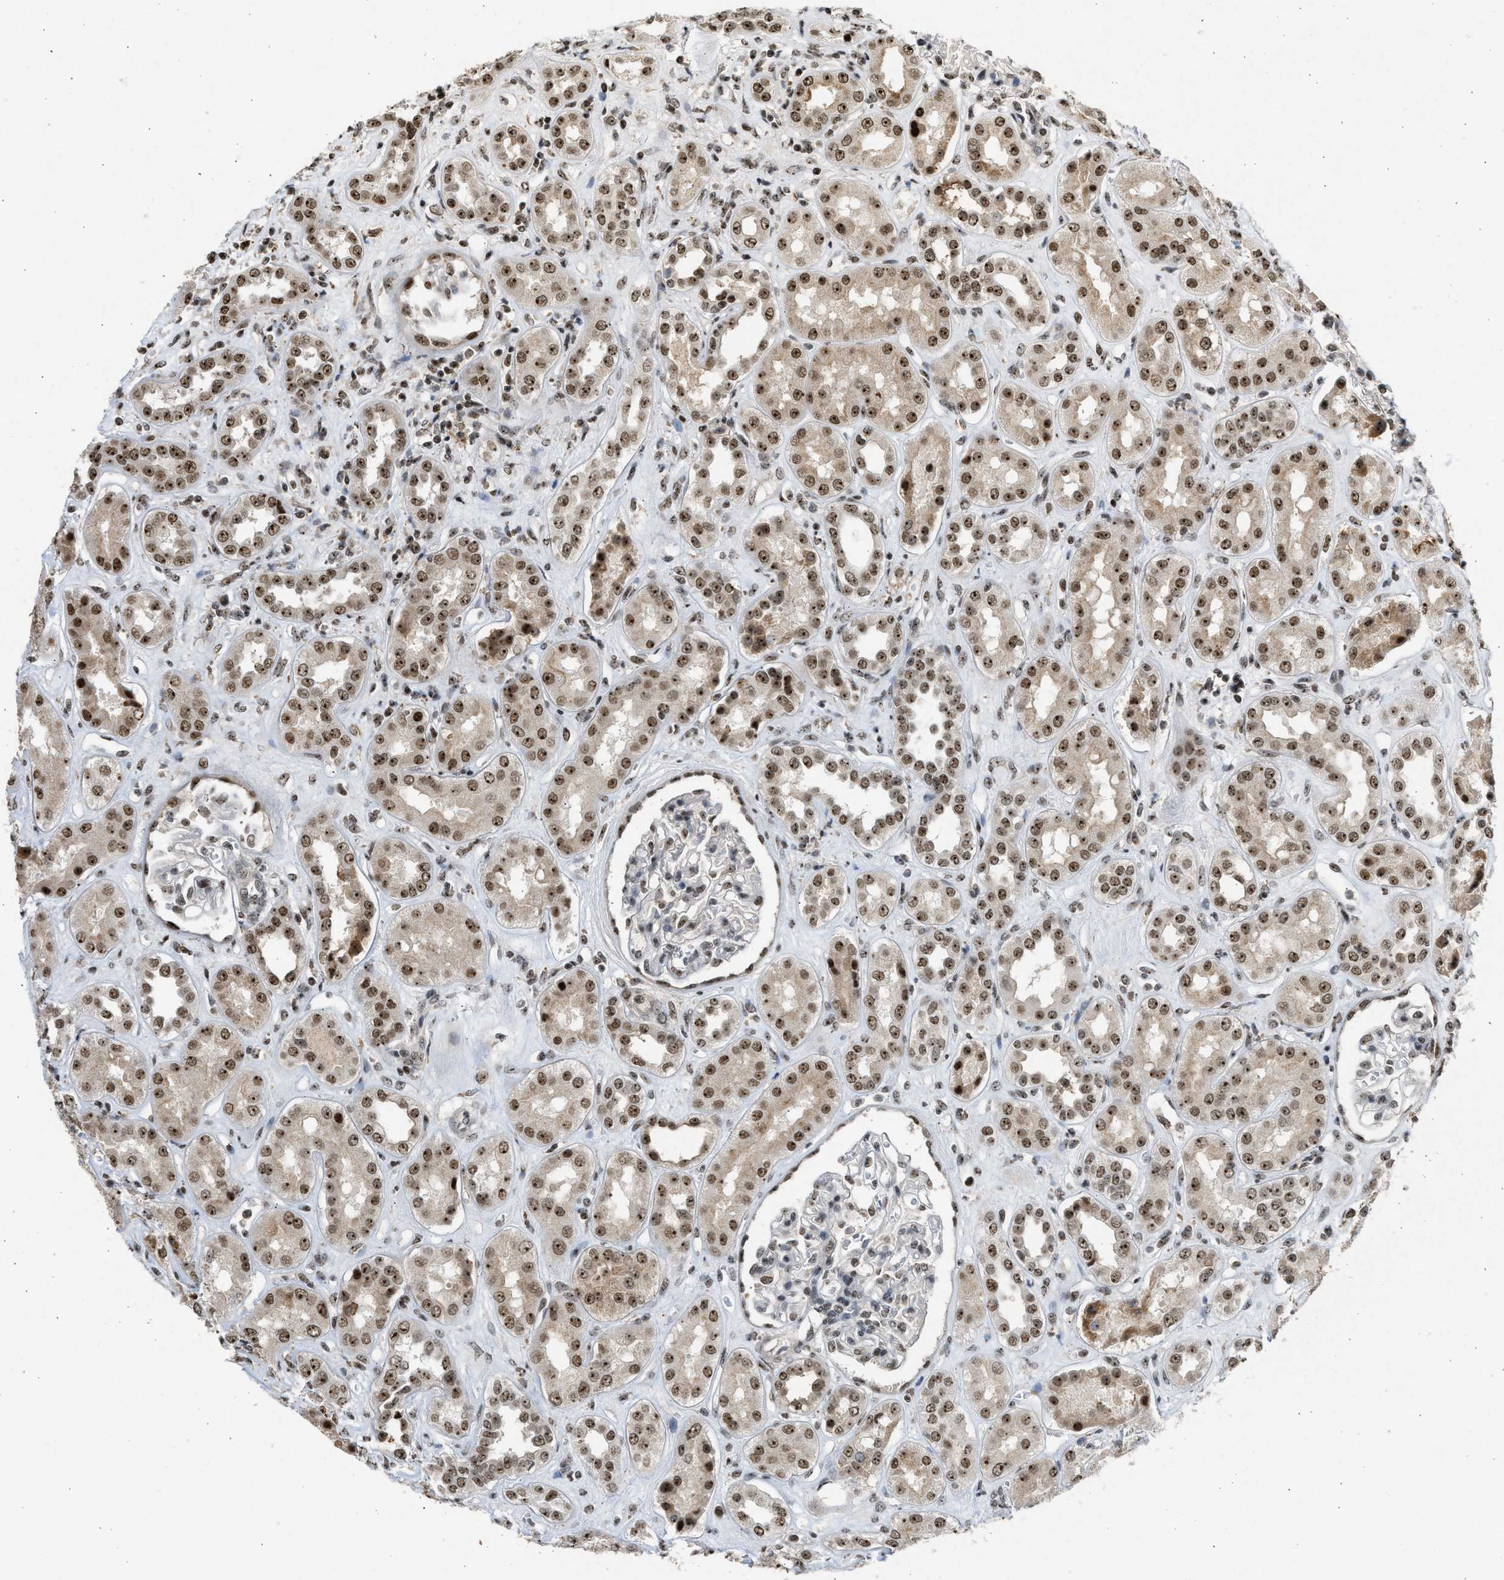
{"staining": {"intensity": "moderate", "quantity": "25%-75%", "location": "nuclear"}, "tissue": "kidney", "cell_type": "Cells in glomeruli", "image_type": "normal", "snomed": [{"axis": "morphology", "description": "Normal tissue, NOS"}, {"axis": "topography", "description": "Kidney"}], "caption": "Immunohistochemical staining of normal human kidney exhibits moderate nuclear protein staining in about 25%-75% of cells in glomeruli. Using DAB (3,3'-diaminobenzidine) (brown) and hematoxylin (blue) stains, captured at high magnification using brightfield microscopy.", "gene": "TFDP2", "patient": {"sex": "male", "age": 59}}